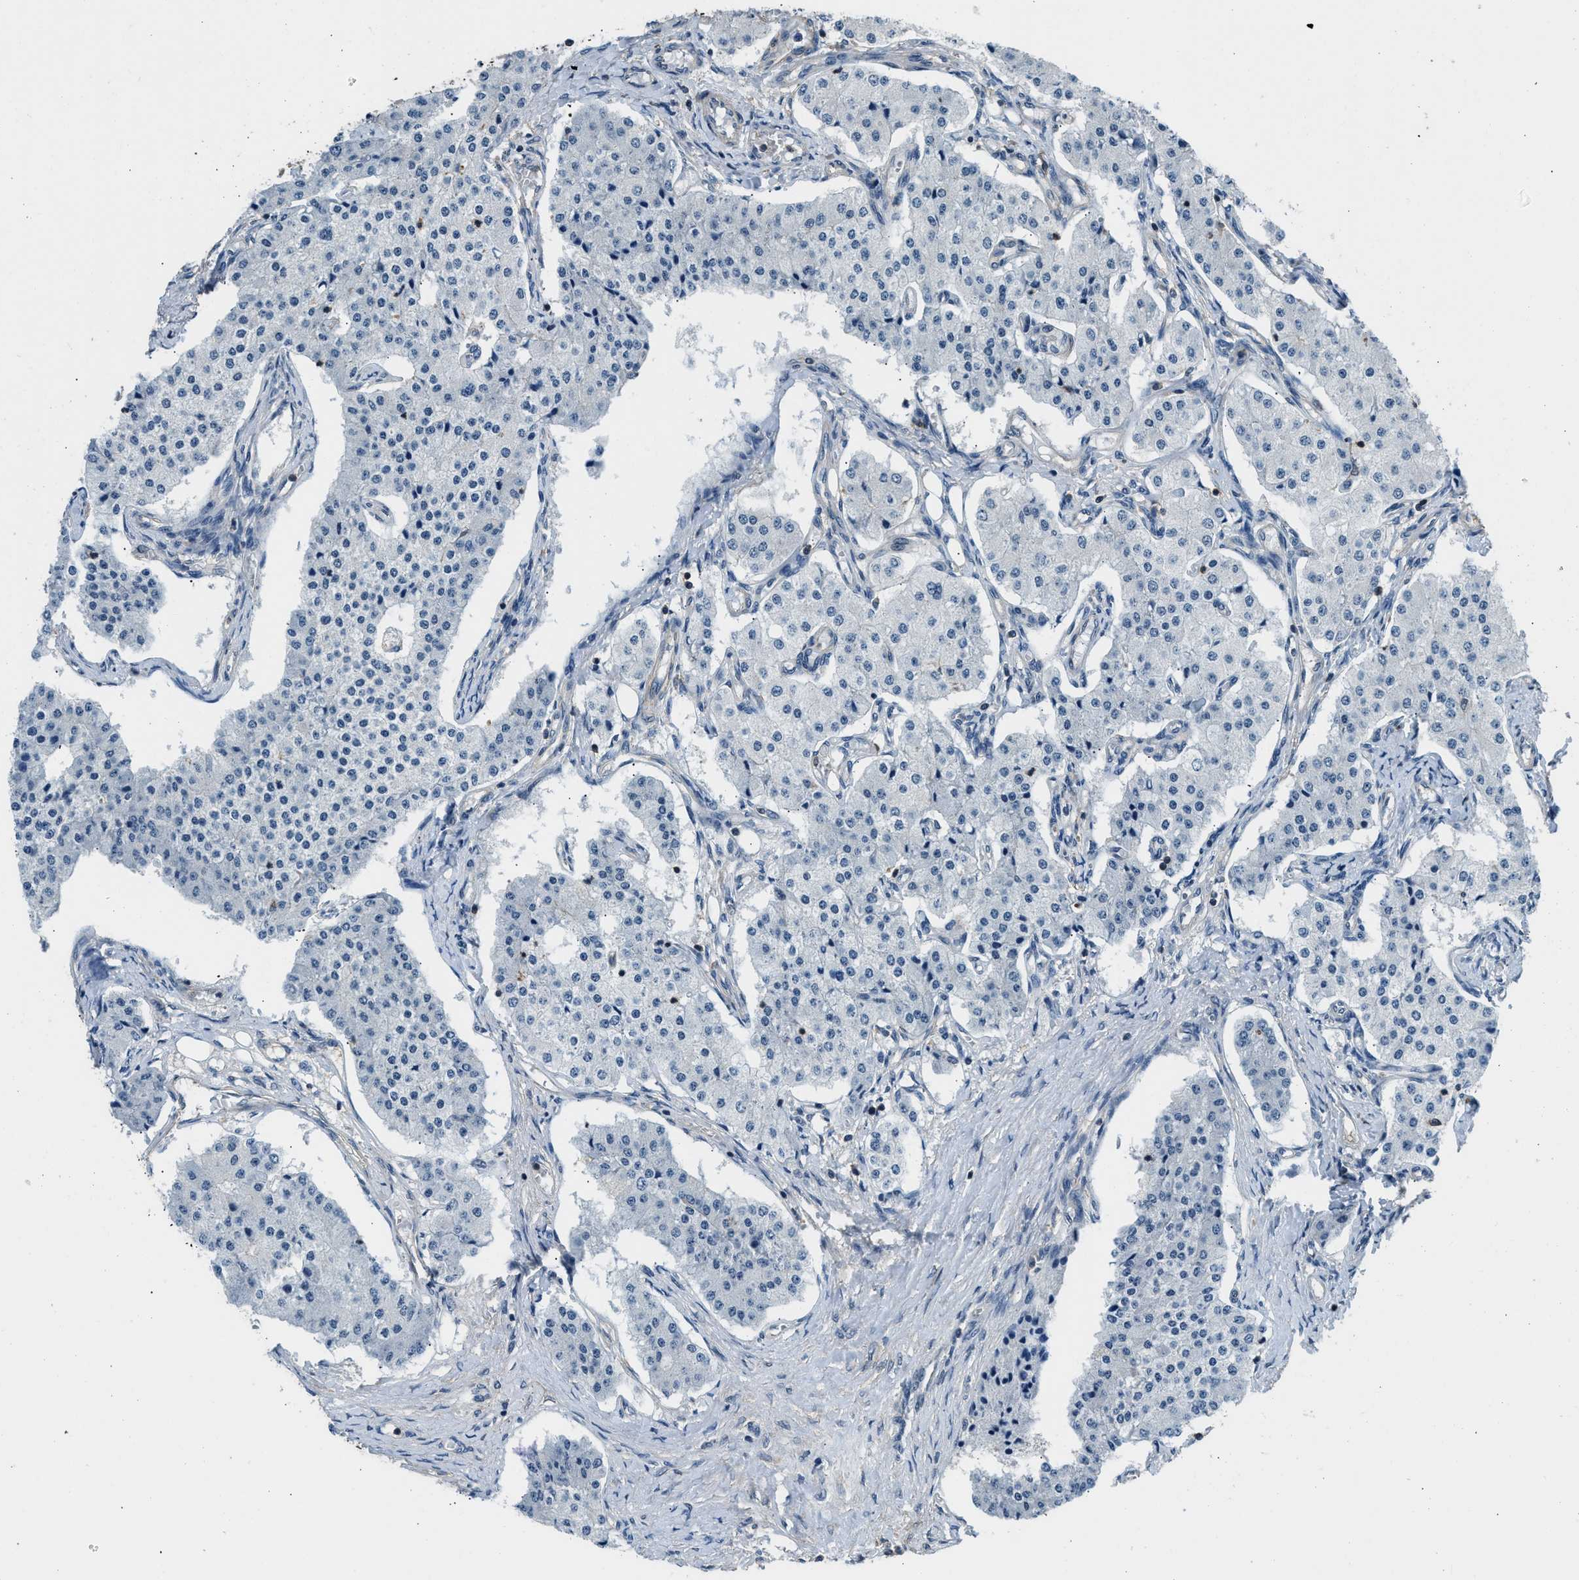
{"staining": {"intensity": "negative", "quantity": "none", "location": "none"}, "tissue": "carcinoid", "cell_type": "Tumor cells", "image_type": "cancer", "snomed": [{"axis": "morphology", "description": "Carcinoid, malignant, NOS"}, {"axis": "topography", "description": "Colon"}], "caption": "Image shows no protein positivity in tumor cells of carcinoid tissue.", "gene": "MTMR1", "patient": {"sex": "female", "age": 52}}